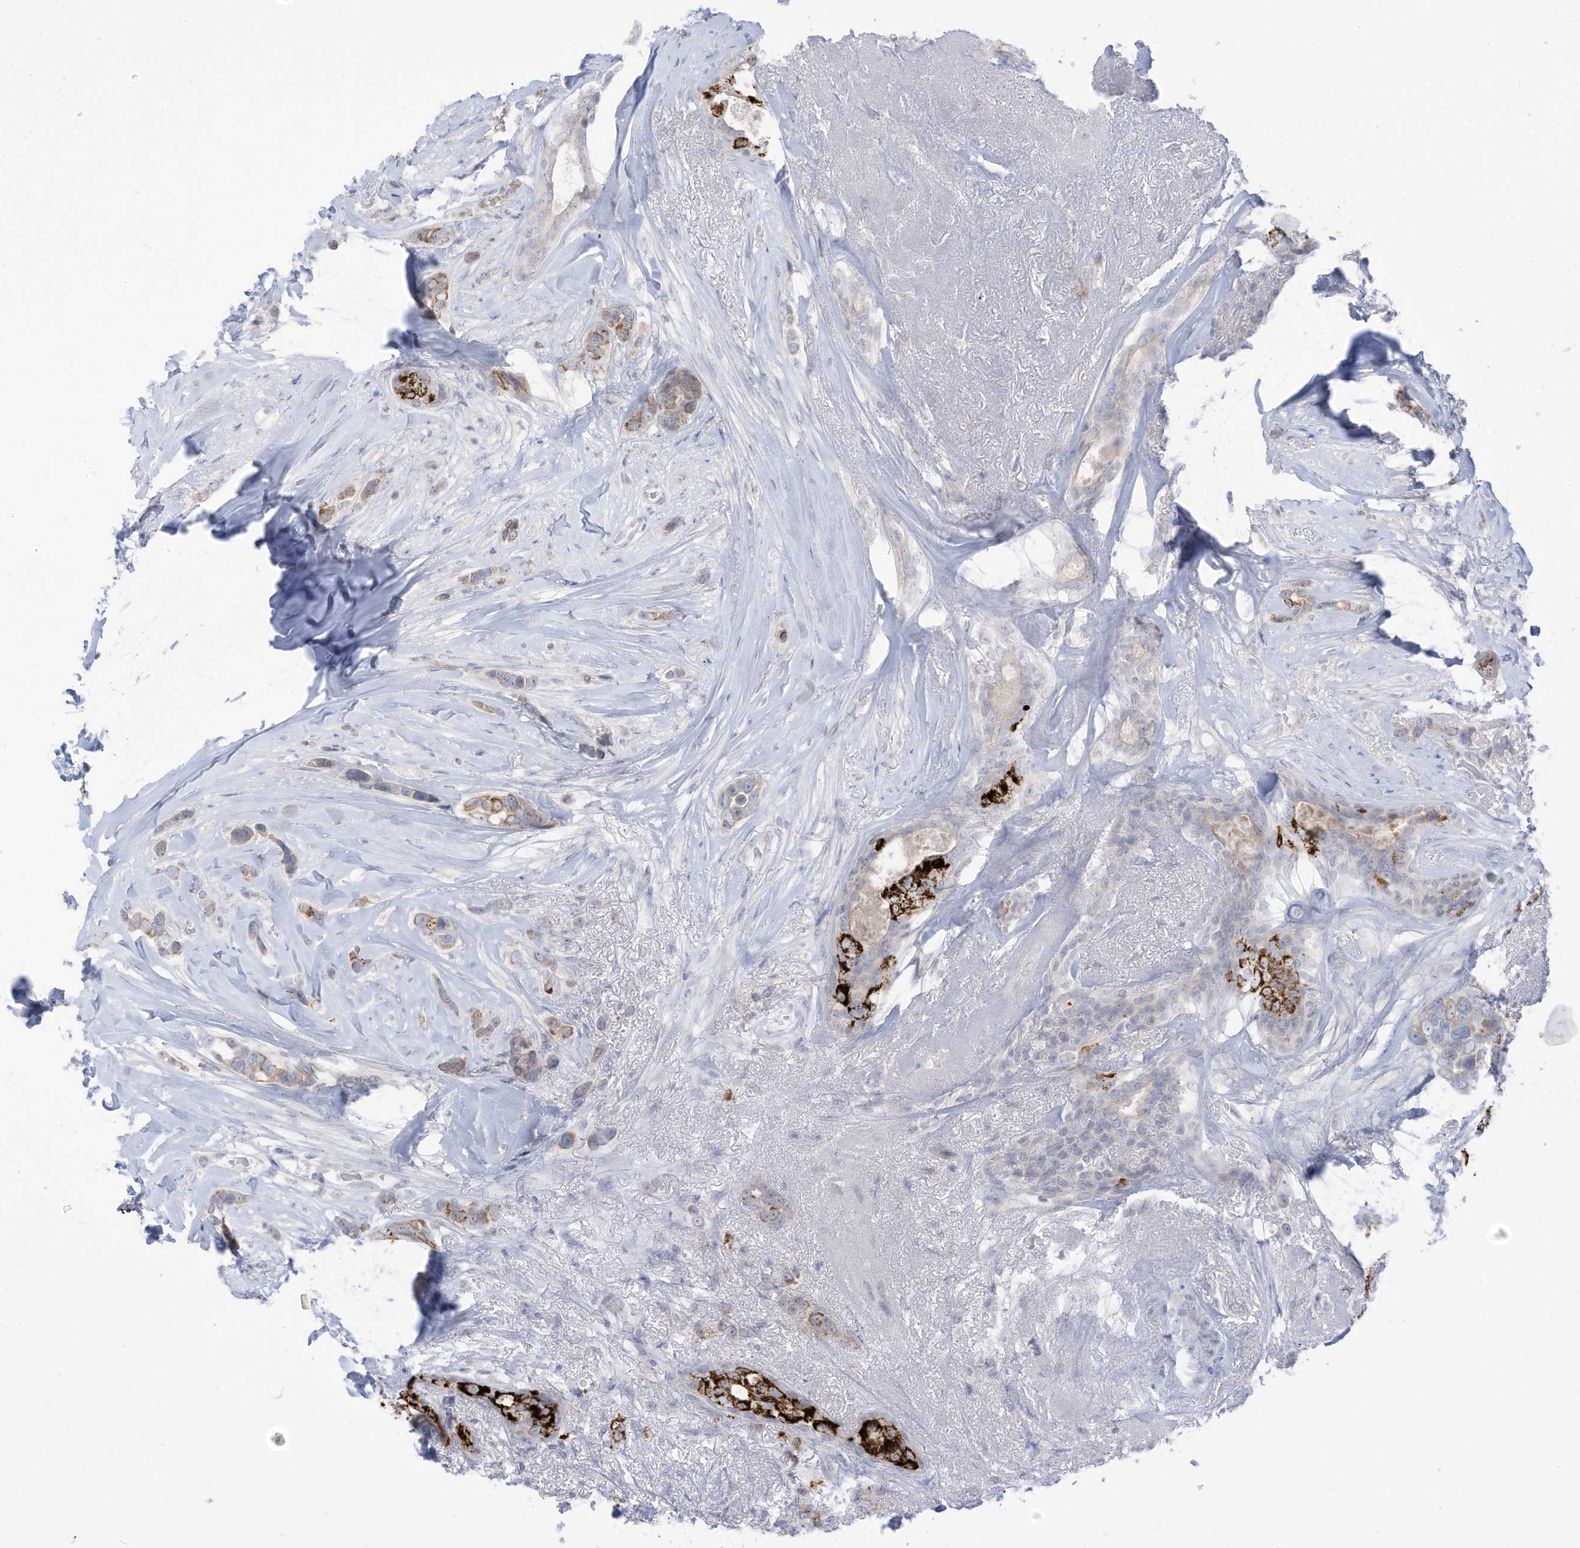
{"staining": {"intensity": "strong", "quantity": "<25%", "location": "cytoplasmic/membranous"}, "tissue": "breast cancer", "cell_type": "Tumor cells", "image_type": "cancer", "snomed": [{"axis": "morphology", "description": "Lobular carcinoma"}, {"axis": "topography", "description": "Breast"}], "caption": "Protein positivity by immunohistochemistry (IHC) displays strong cytoplasmic/membranous expression in about <25% of tumor cells in breast cancer (lobular carcinoma).", "gene": "OGT", "patient": {"sex": "female", "age": 51}}